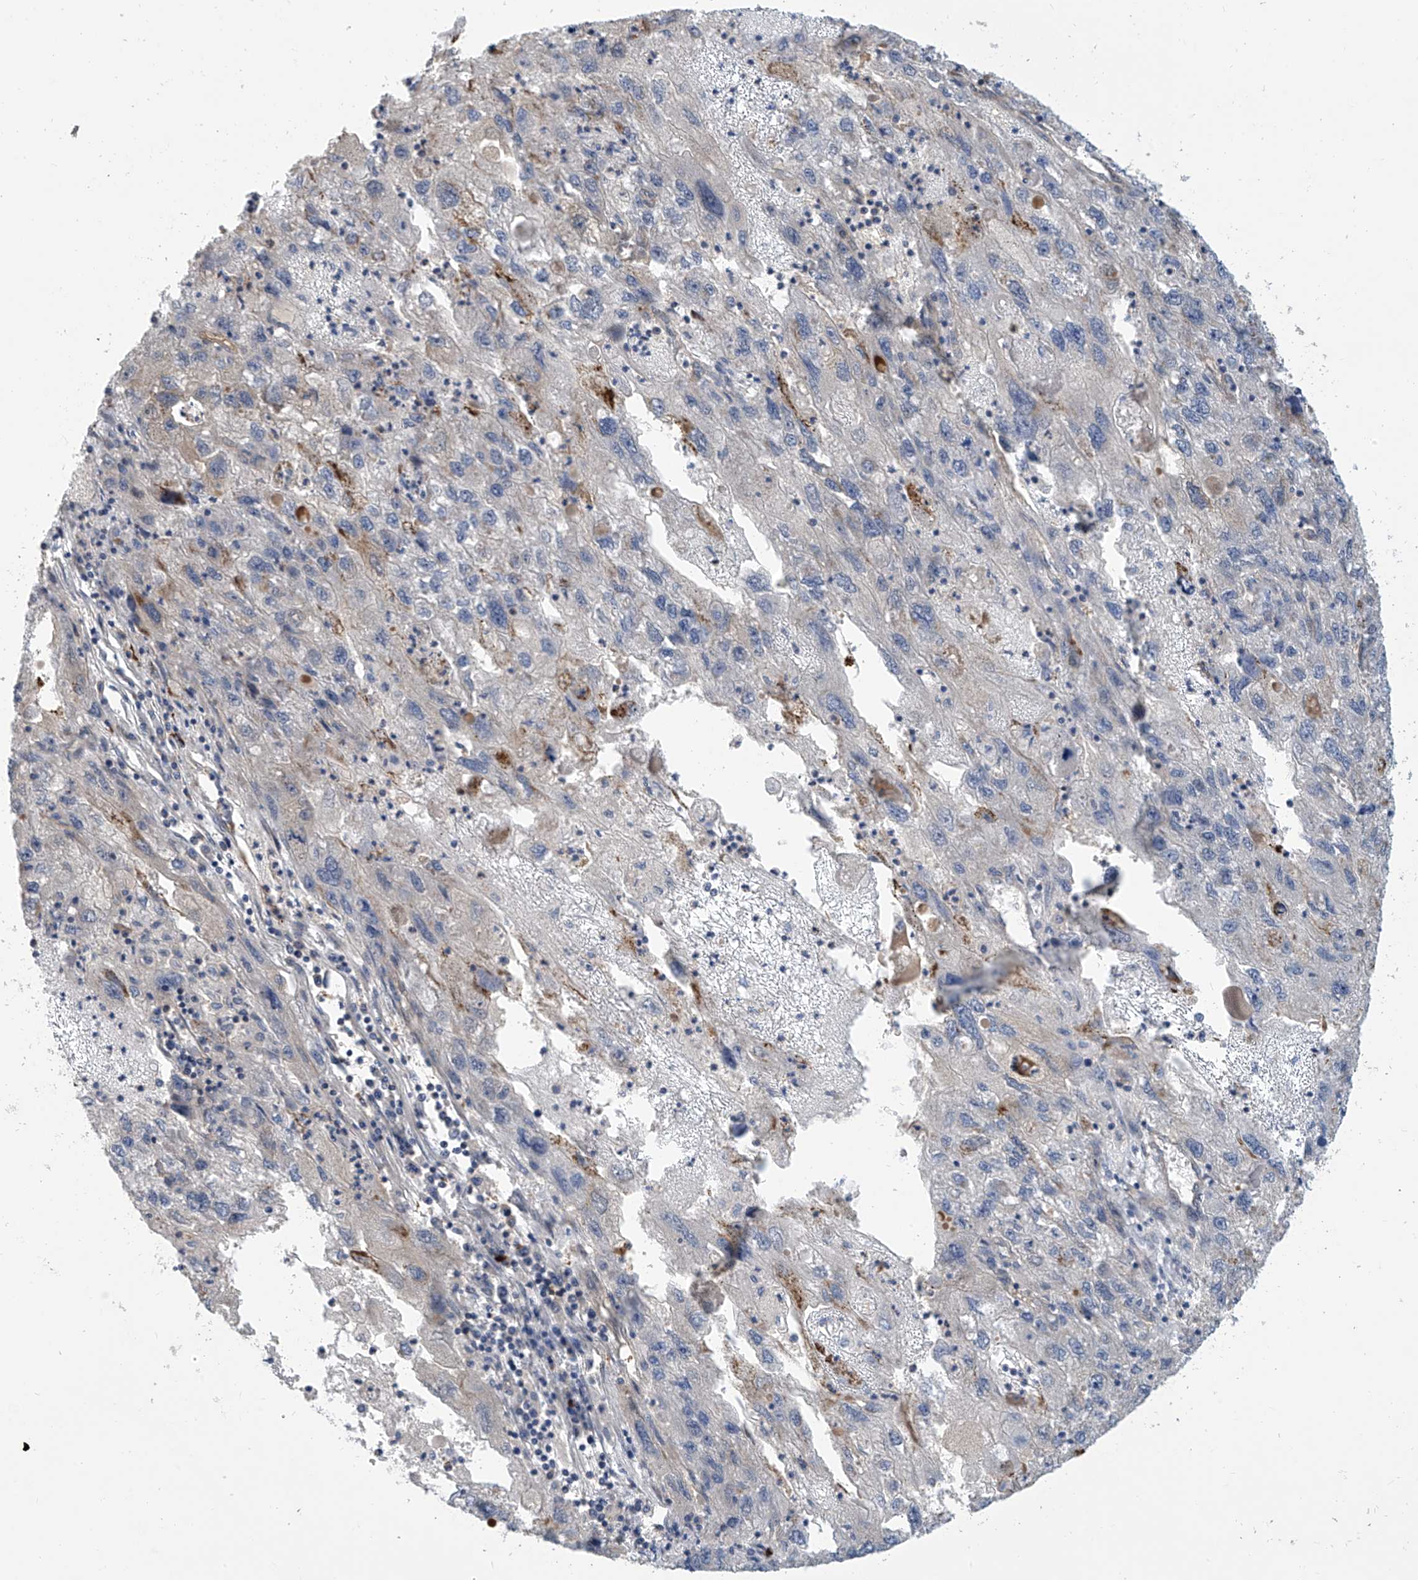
{"staining": {"intensity": "weak", "quantity": "<25%", "location": "cytoplasmic/membranous"}, "tissue": "endometrial cancer", "cell_type": "Tumor cells", "image_type": "cancer", "snomed": [{"axis": "morphology", "description": "Adenocarcinoma, NOS"}, {"axis": "topography", "description": "Endometrium"}], "caption": "Tumor cells show no significant positivity in endometrial cancer (adenocarcinoma).", "gene": "IBA57", "patient": {"sex": "female", "age": 49}}